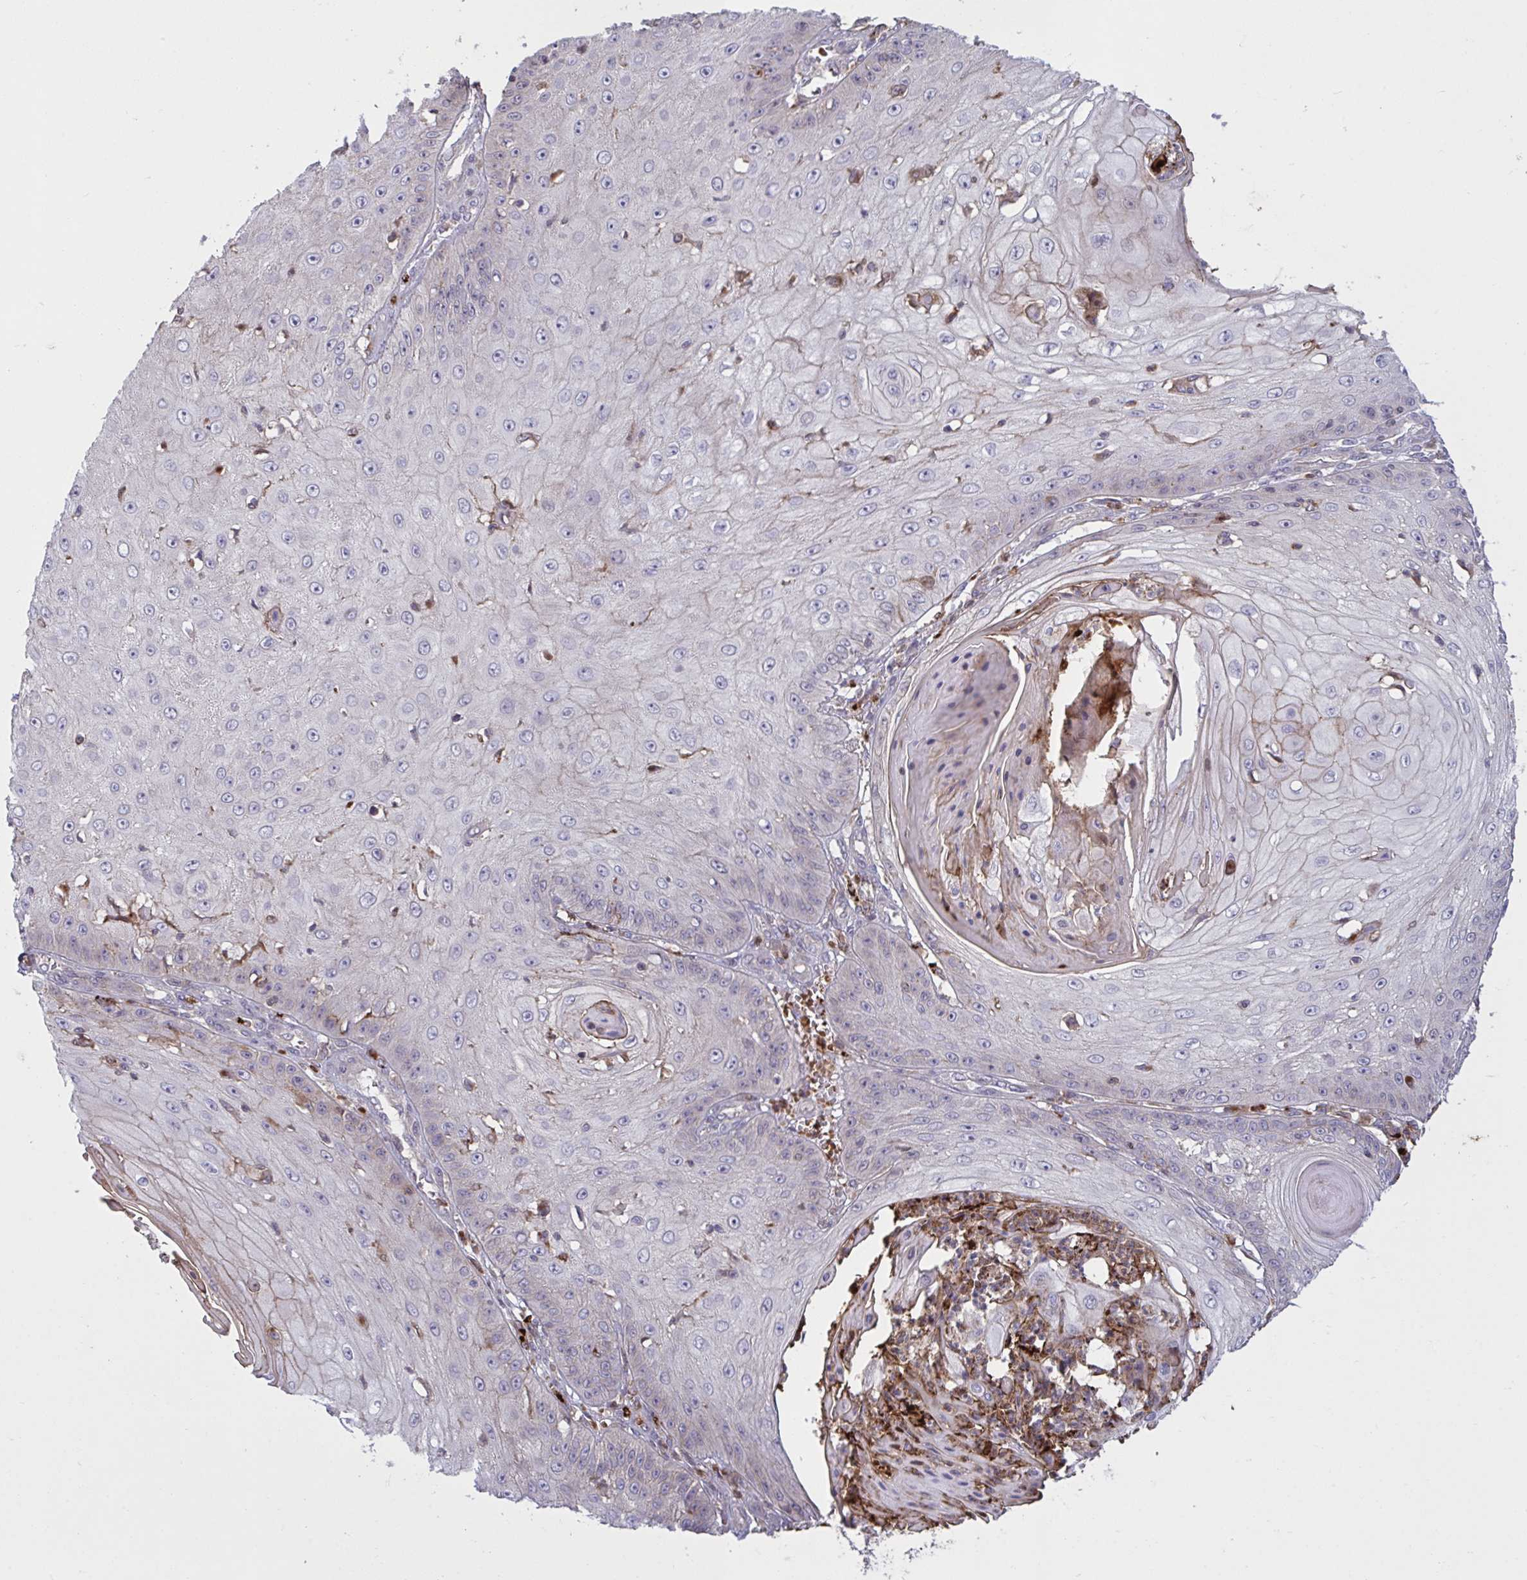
{"staining": {"intensity": "negative", "quantity": "none", "location": "none"}, "tissue": "skin cancer", "cell_type": "Tumor cells", "image_type": "cancer", "snomed": [{"axis": "morphology", "description": "Squamous cell carcinoma, NOS"}, {"axis": "topography", "description": "Skin"}], "caption": "Tumor cells are negative for protein expression in human skin cancer.", "gene": "IL1R1", "patient": {"sex": "male", "age": 70}}